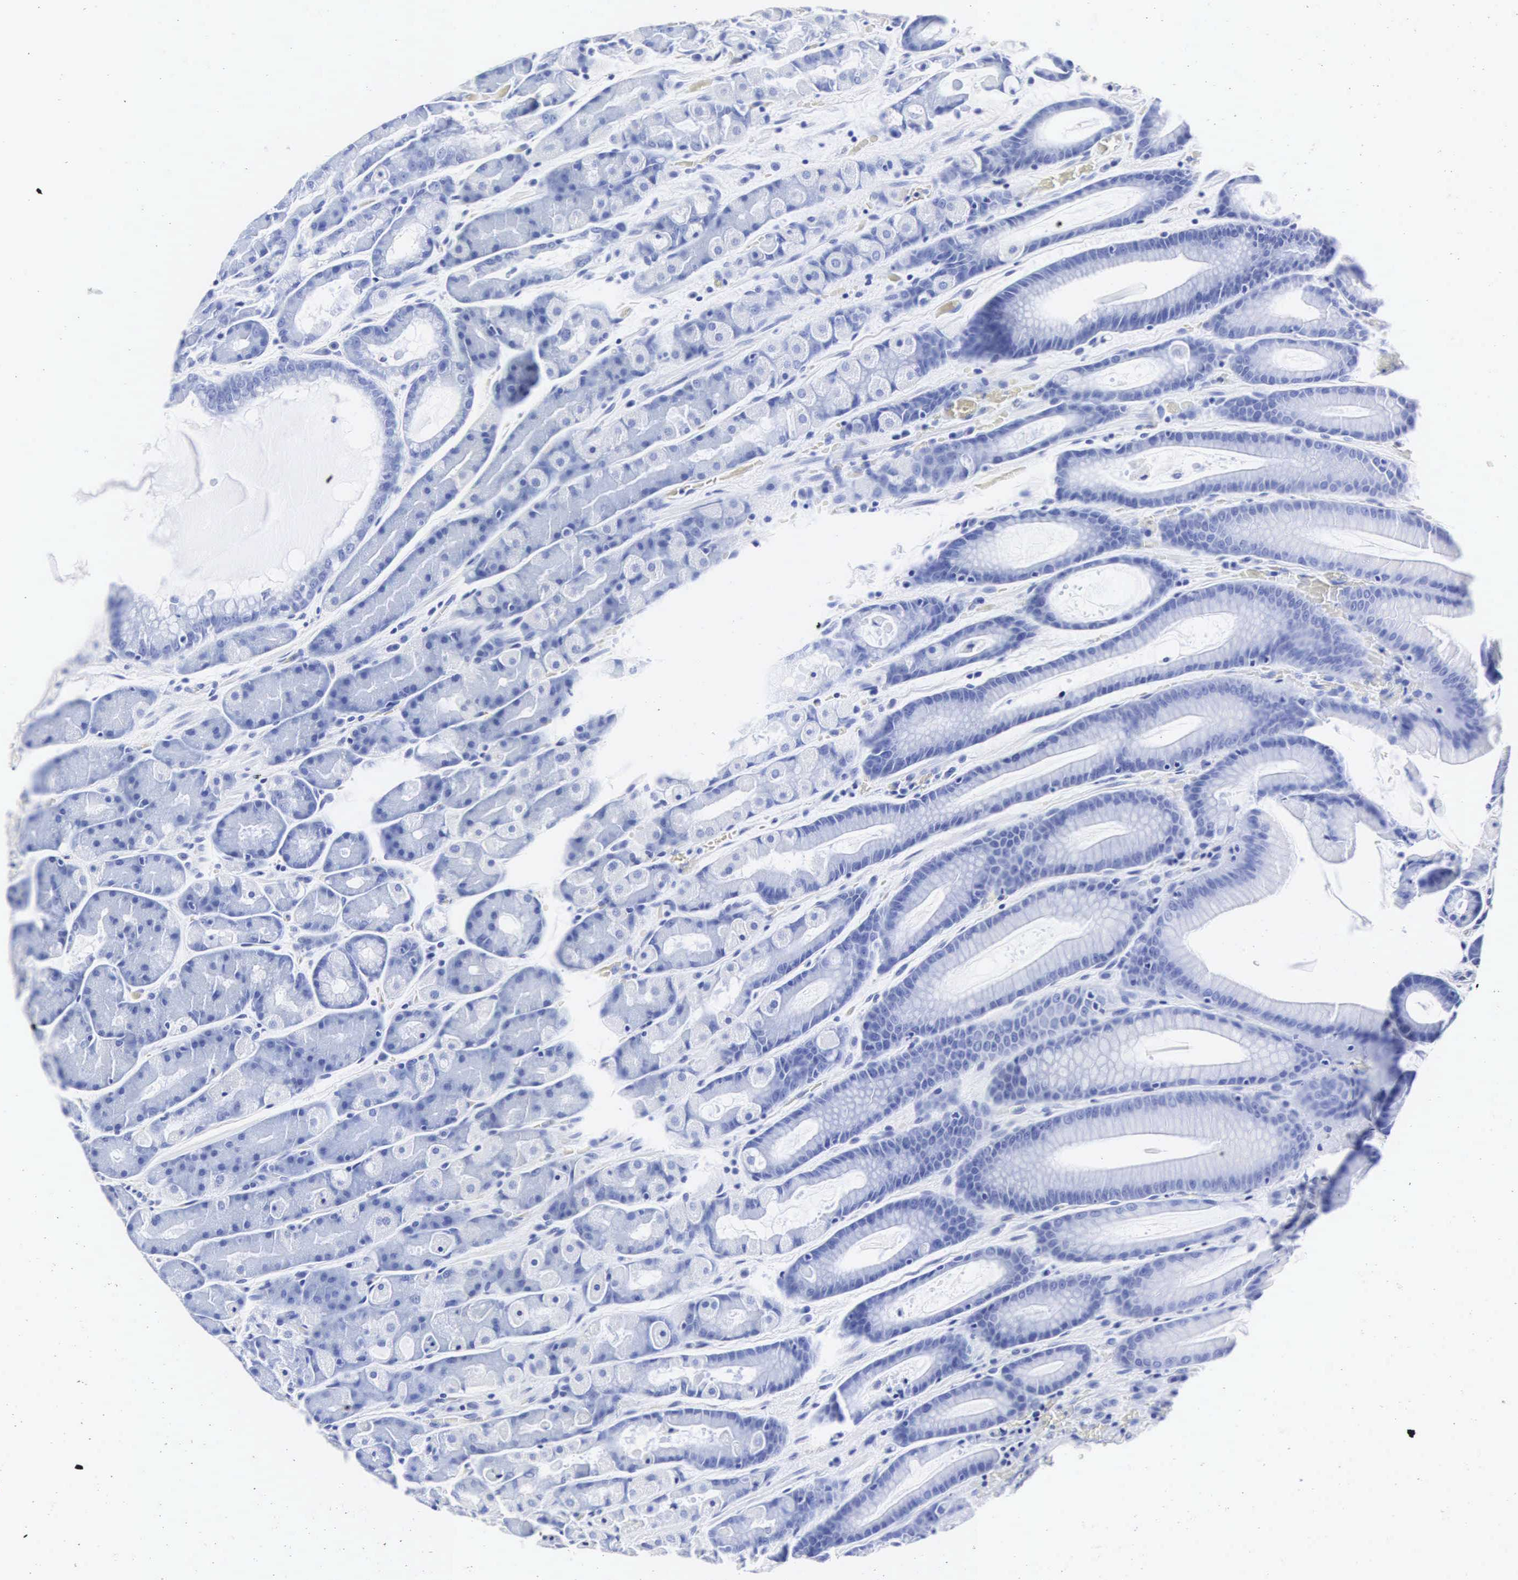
{"staining": {"intensity": "negative", "quantity": "none", "location": "none"}, "tissue": "stomach", "cell_type": "Glandular cells", "image_type": "normal", "snomed": [{"axis": "morphology", "description": "Normal tissue, NOS"}, {"axis": "topography", "description": "Stomach, upper"}], "caption": "Immunohistochemistry micrograph of unremarkable stomach: human stomach stained with DAB exhibits no significant protein positivity in glandular cells. (Immunohistochemistry, brightfield microscopy, high magnification).", "gene": "INS", "patient": {"sex": "male", "age": 72}}